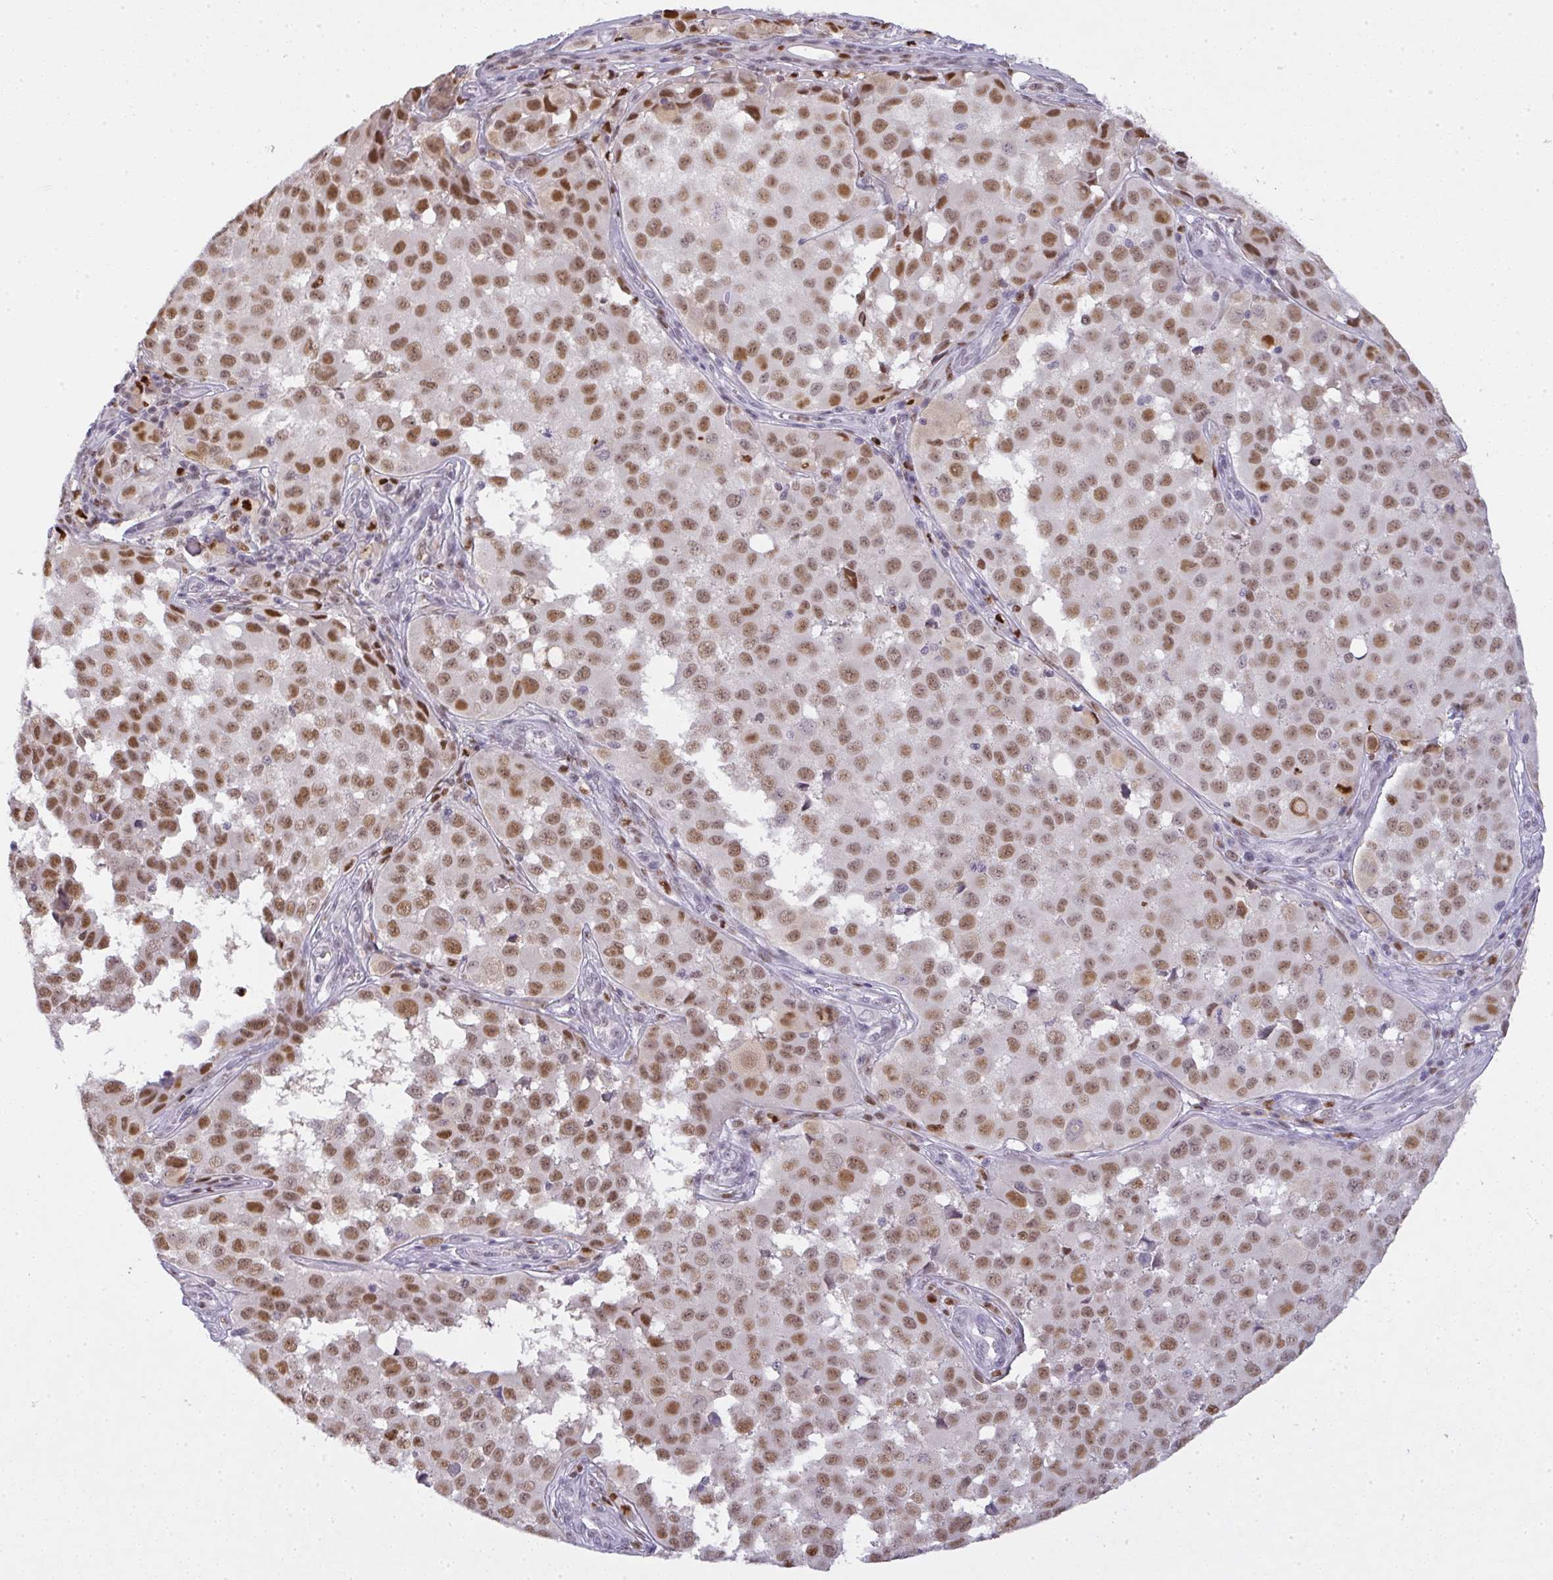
{"staining": {"intensity": "moderate", "quantity": ">75%", "location": "nuclear"}, "tissue": "melanoma", "cell_type": "Tumor cells", "image_type": "cancer", "snomed": [{"axis": "morphology", "description": "Malignant melanoma, NOS"}, {"axis": "topography", "description": "Skin"}], "caption": "Melanoma was stained to show a protein in brown. There is medium levels of moderate nuclear positivity in about >75% of tumor cells.", "gene": "BBX", "patient": {"sex": "male", "age": 64}}